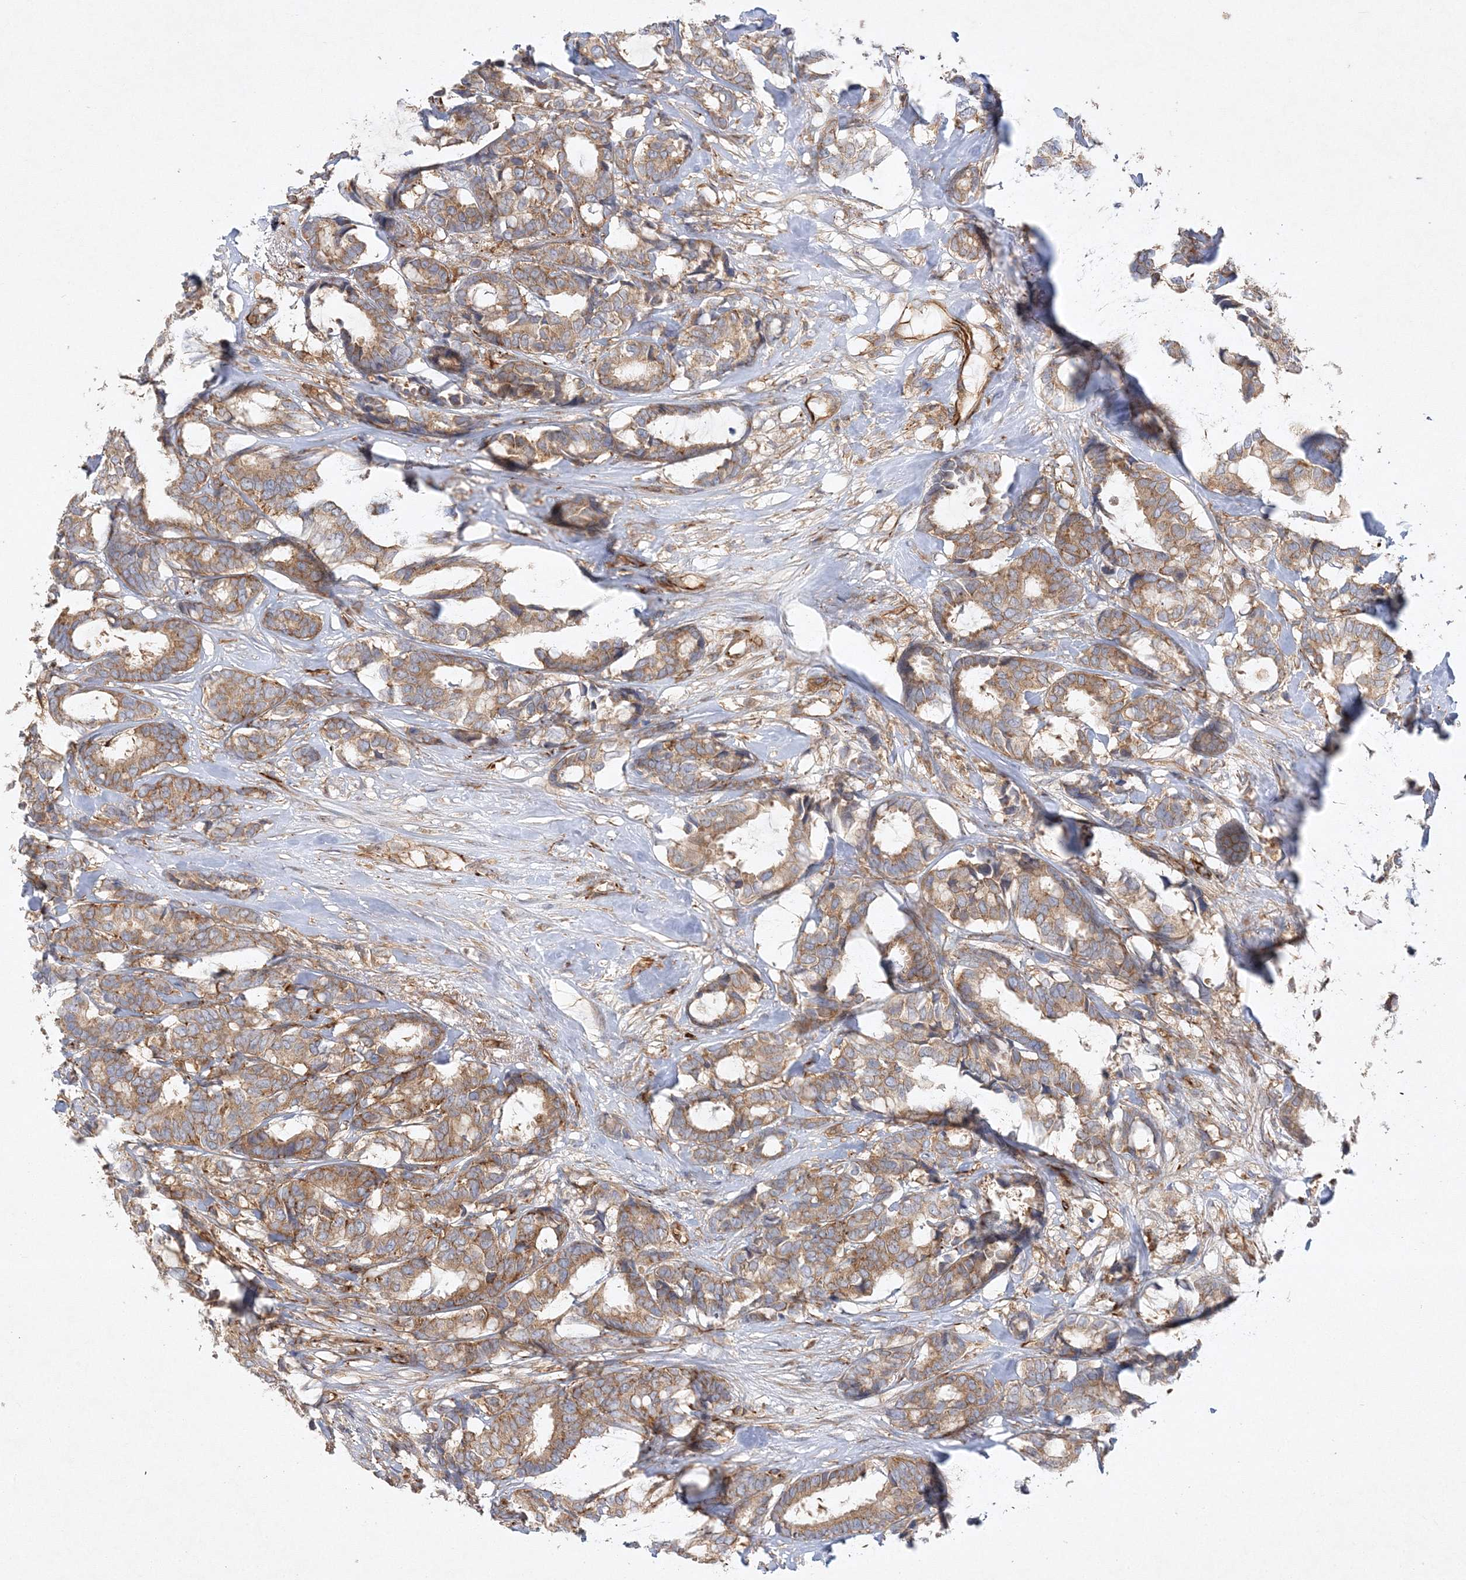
{"staining": {"intensity": "moderate", "quantity": ">75%", "location": "cytoplasmic/membranous"}, "tissue": "breast cancer", "cell_type": "Tumor cells", "image_type": "cancer", "snomed": [{"axis": "morphology", "description": "Duct carcinoma"}, {"axis": "topography", "description": "Breast"}], "caption": "Immunohistochemical staining of breast cancer (infiltrating ductal carcinoma) displays medium levels of moderate cytoplasmic/membranous protein staining in about >75% of tumor cells.", "gene": "WDR37", "patient": {"sex": "female", "age": 87}}